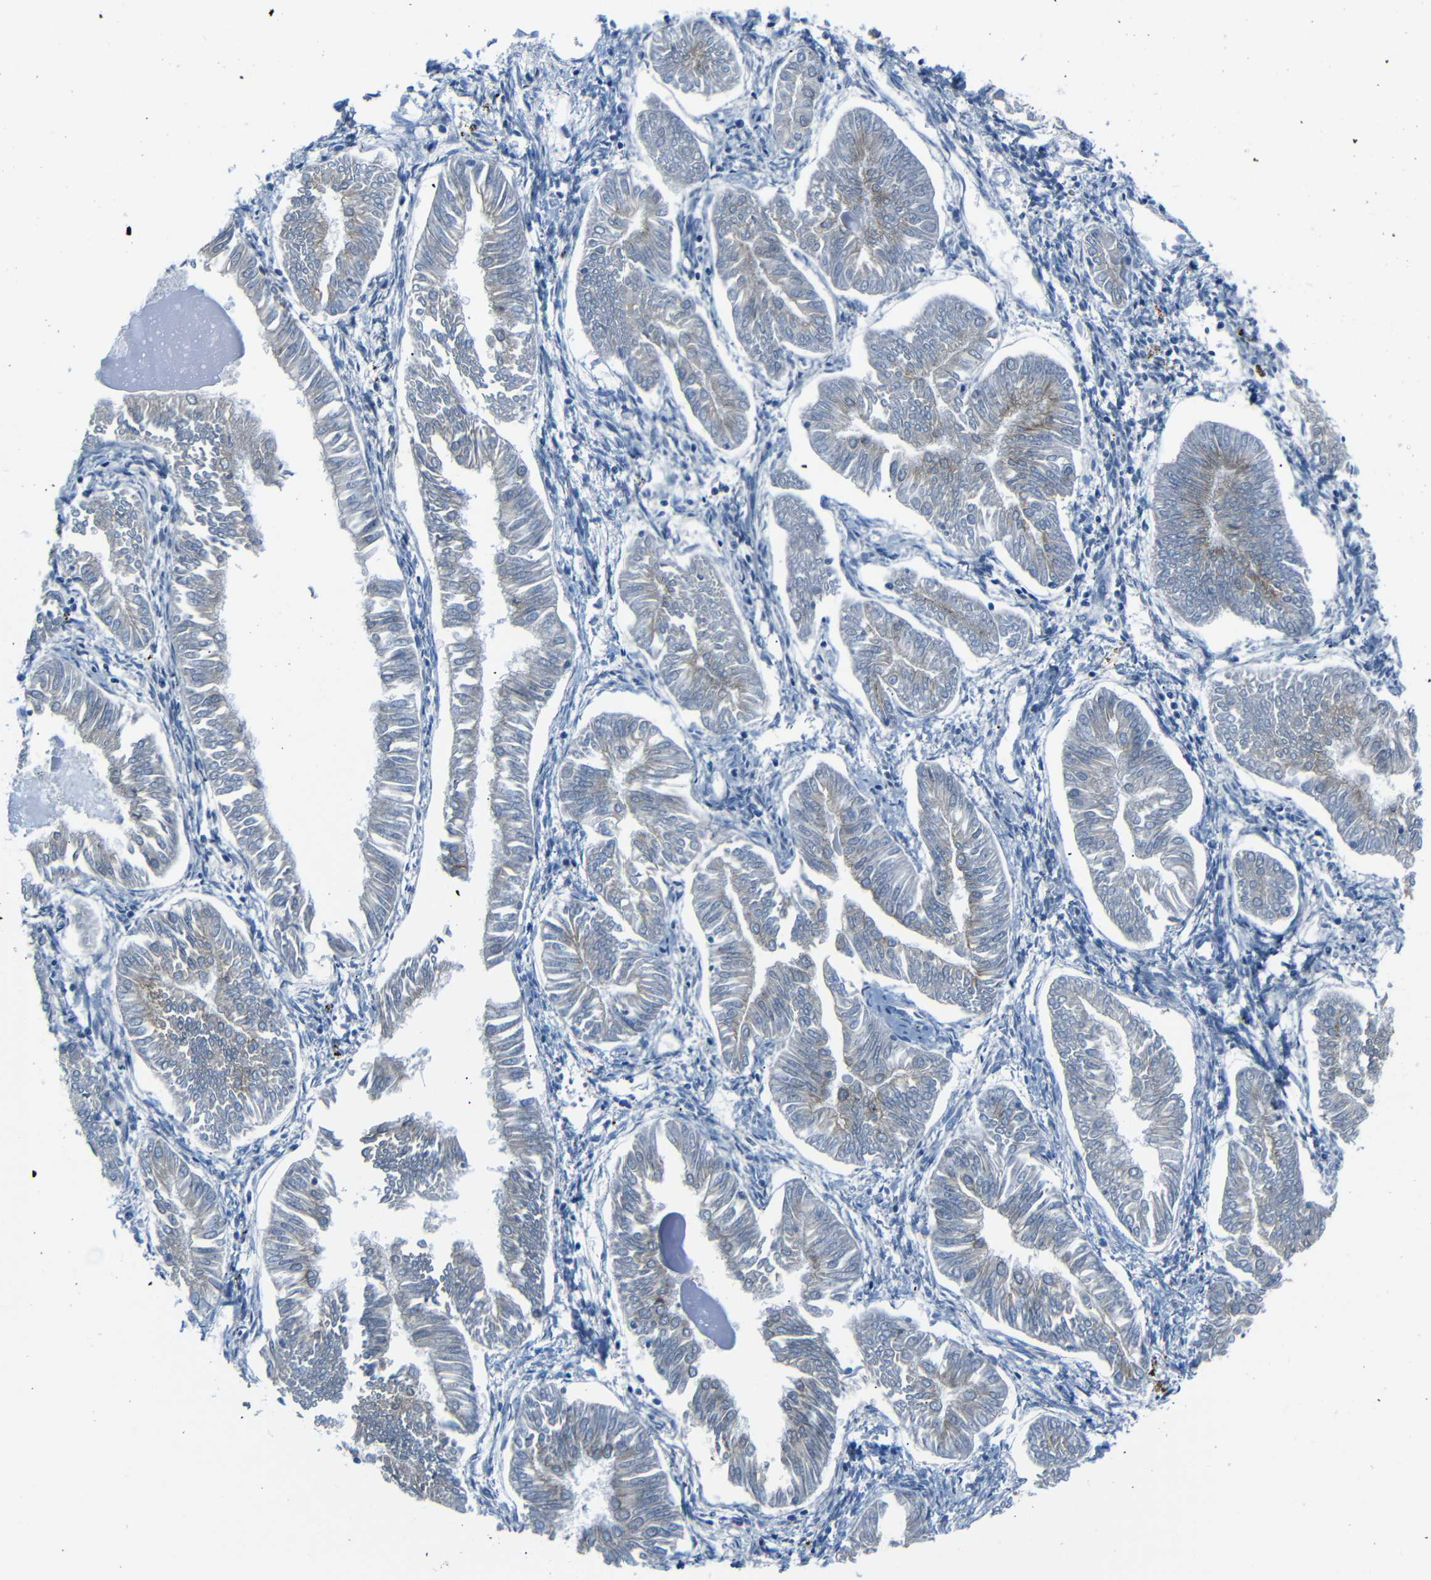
{"staining": {"intensity": "weak", "quantity": "25%-75%", "location": "cytoplasmic/membranous"}, "tissue": "endometrial cancer", "cell_type": "Tumor cells", "image_type": "cancer", "snomed": [{"axis": "morphology", "description": "Adenocarcinoma, NOS"}, {"axis": "topography", "description": "Endometrium"}], "caption": "Brown immunohistochemical staining in endometrial cancer displays weak cytoplasmic/membranous expression in approximately 25%-75% of tumor cells. Nuclei are stained in blue.", "gene": "ANK3", "patient": {"sex": "female", "age": 53}}